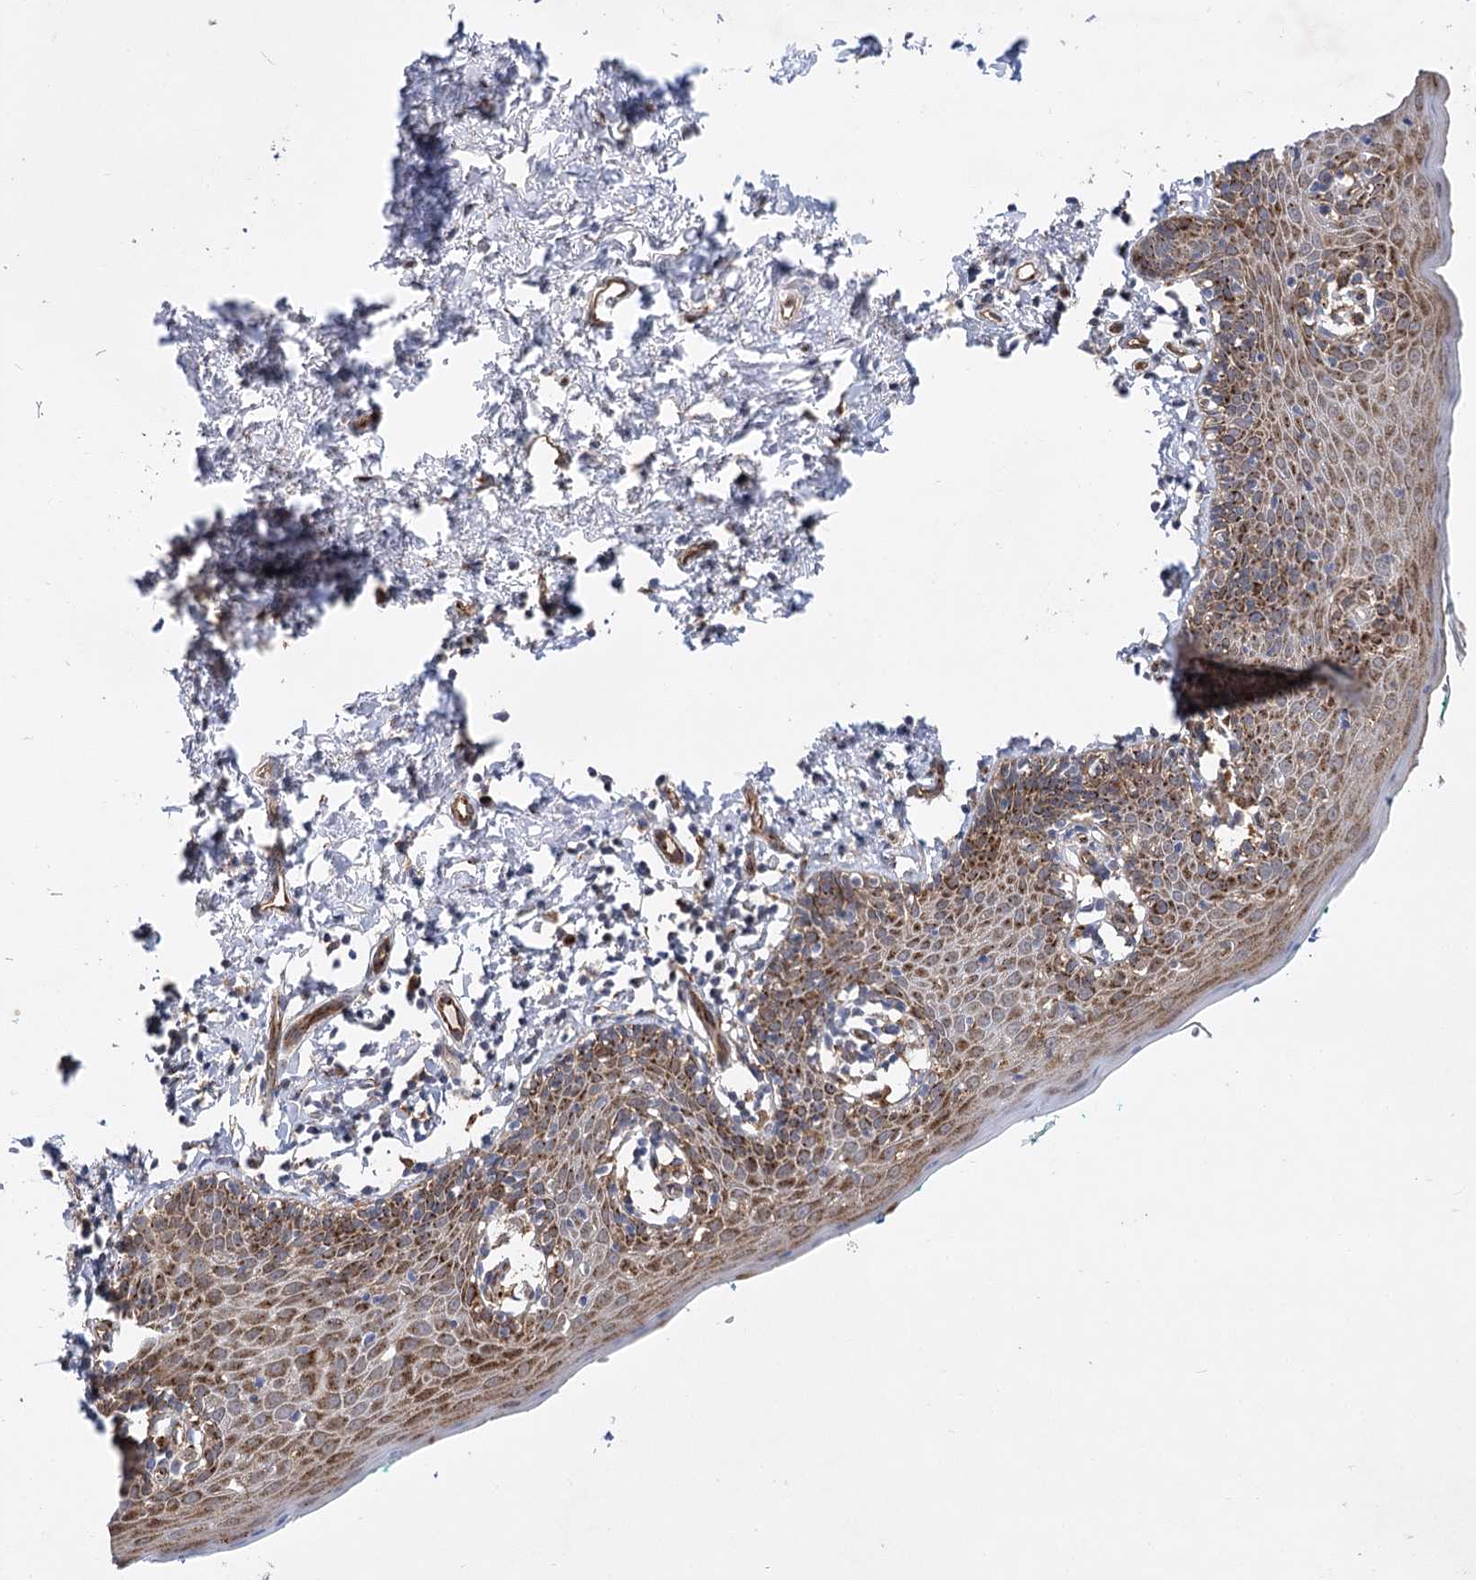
{"staining": {"intensity": "moderate", "quantity": "25%-75%", "location": "cytoplasmic/membranous"}, "tissue": "skin", "cell_type": "Epidermal cells", "image_type": "normal", "snomed": [{"axis": "morphology", "description": "Normal tissue, NOS"}, {"axis": "topography", "description": "Vulva"}], "caption": "This is a histology image of IHC staining of benign skin, which shows moderate expression in the cytoplasmic/membranous of epidermal cells.", "gene": "ARHGAP31", "patient": {"sex": "female", "age": 66}}